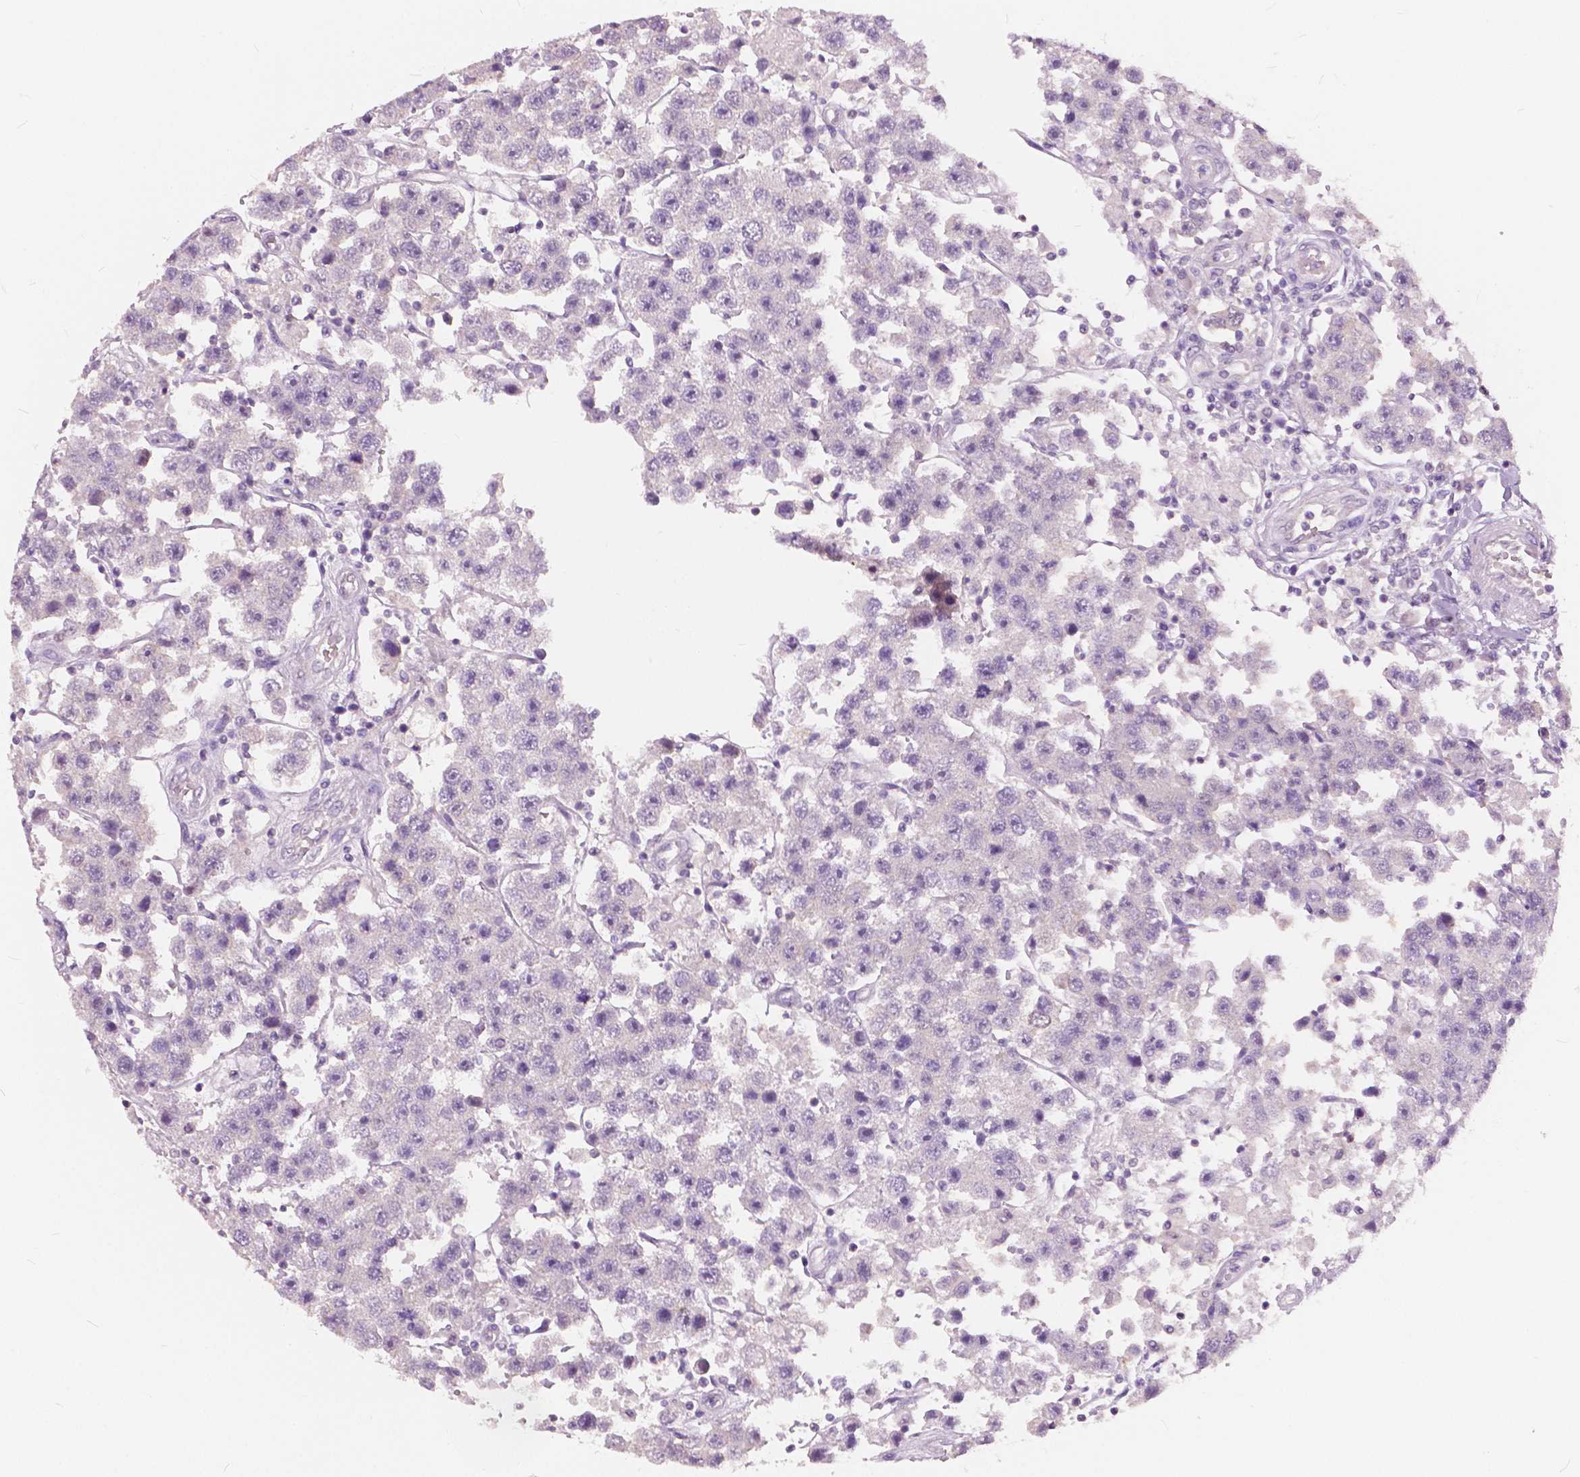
{"staining": {"intensity": "negative", "quantity": "none", "location": "none"}, "tissue": "testis cancer", "cell_type": "Tumor cells", "image_type": "cancer", "snomed": [{"axis": "morphology", "description": "Seminoma, NOS"}, {"axis": "topography", "description": "Testis"}], "caption": "High power microscopy micrograph of an IHC histopathology image of testis seminoma, revealing no significant expression in tumor cells. (DAB immunohistochemistry (IHC), high magnification).", "gene": "TKFC", "patient": {"sex": "male", "age": 45}}